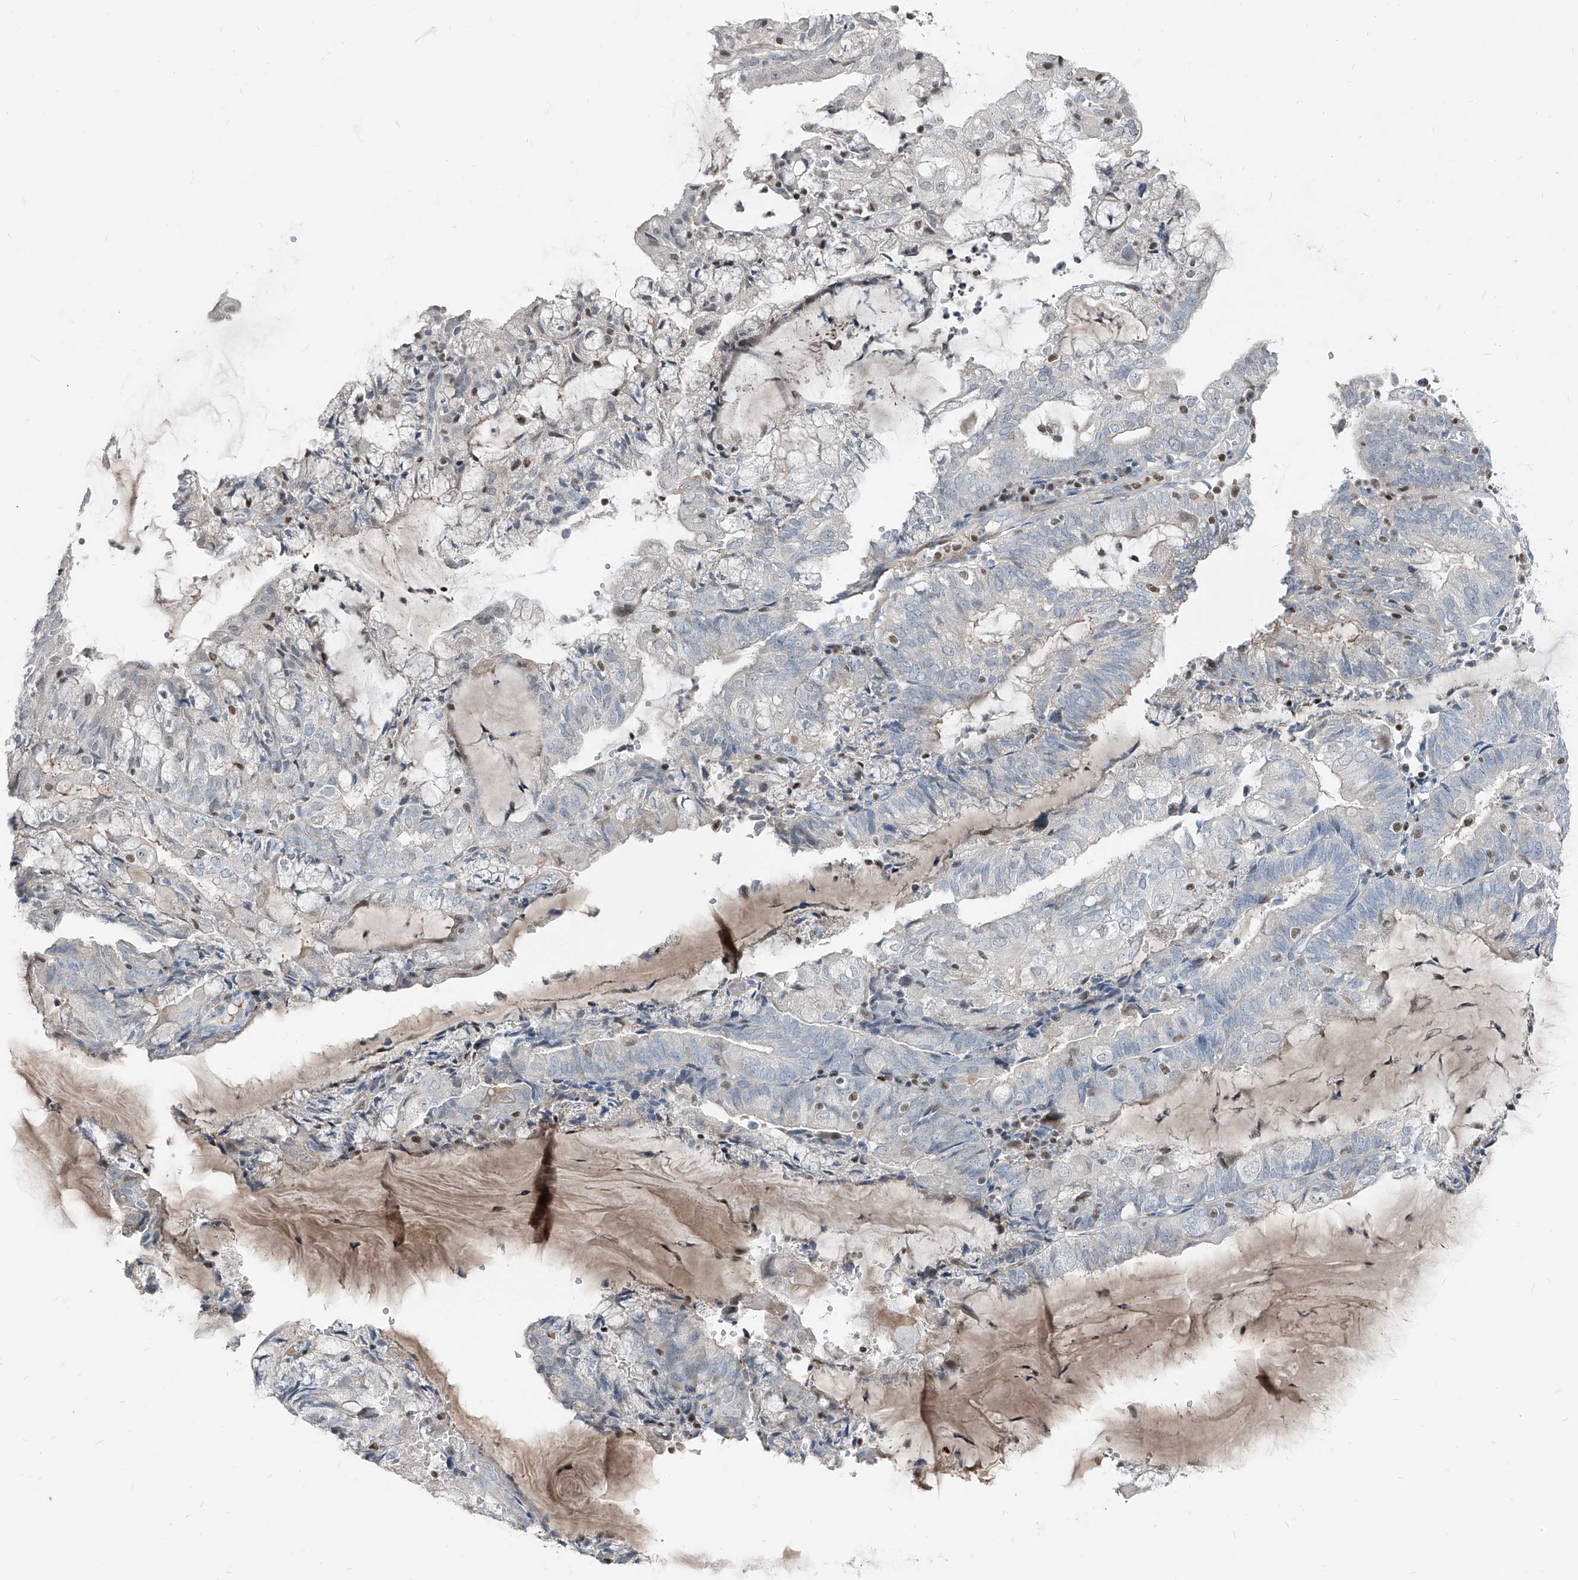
{"staining": {"intensity": "negative", "quantity": "none", "location": "none"}, "tissue": "endometrial cancer", "cell_type": "Tumor cells", "image_type": "cancer", "snomed": [{"axis": "morphology", "description": "Adenocarcinoma, NOS"}, {"axis": "topography", "description": "Endometrium"}], "caption": "Tumor cells are negative for brown protein staining in endometrial adenocarcinoma.", "gene": "HOXA3", "patient": {"sex": "female", "age": 81}}